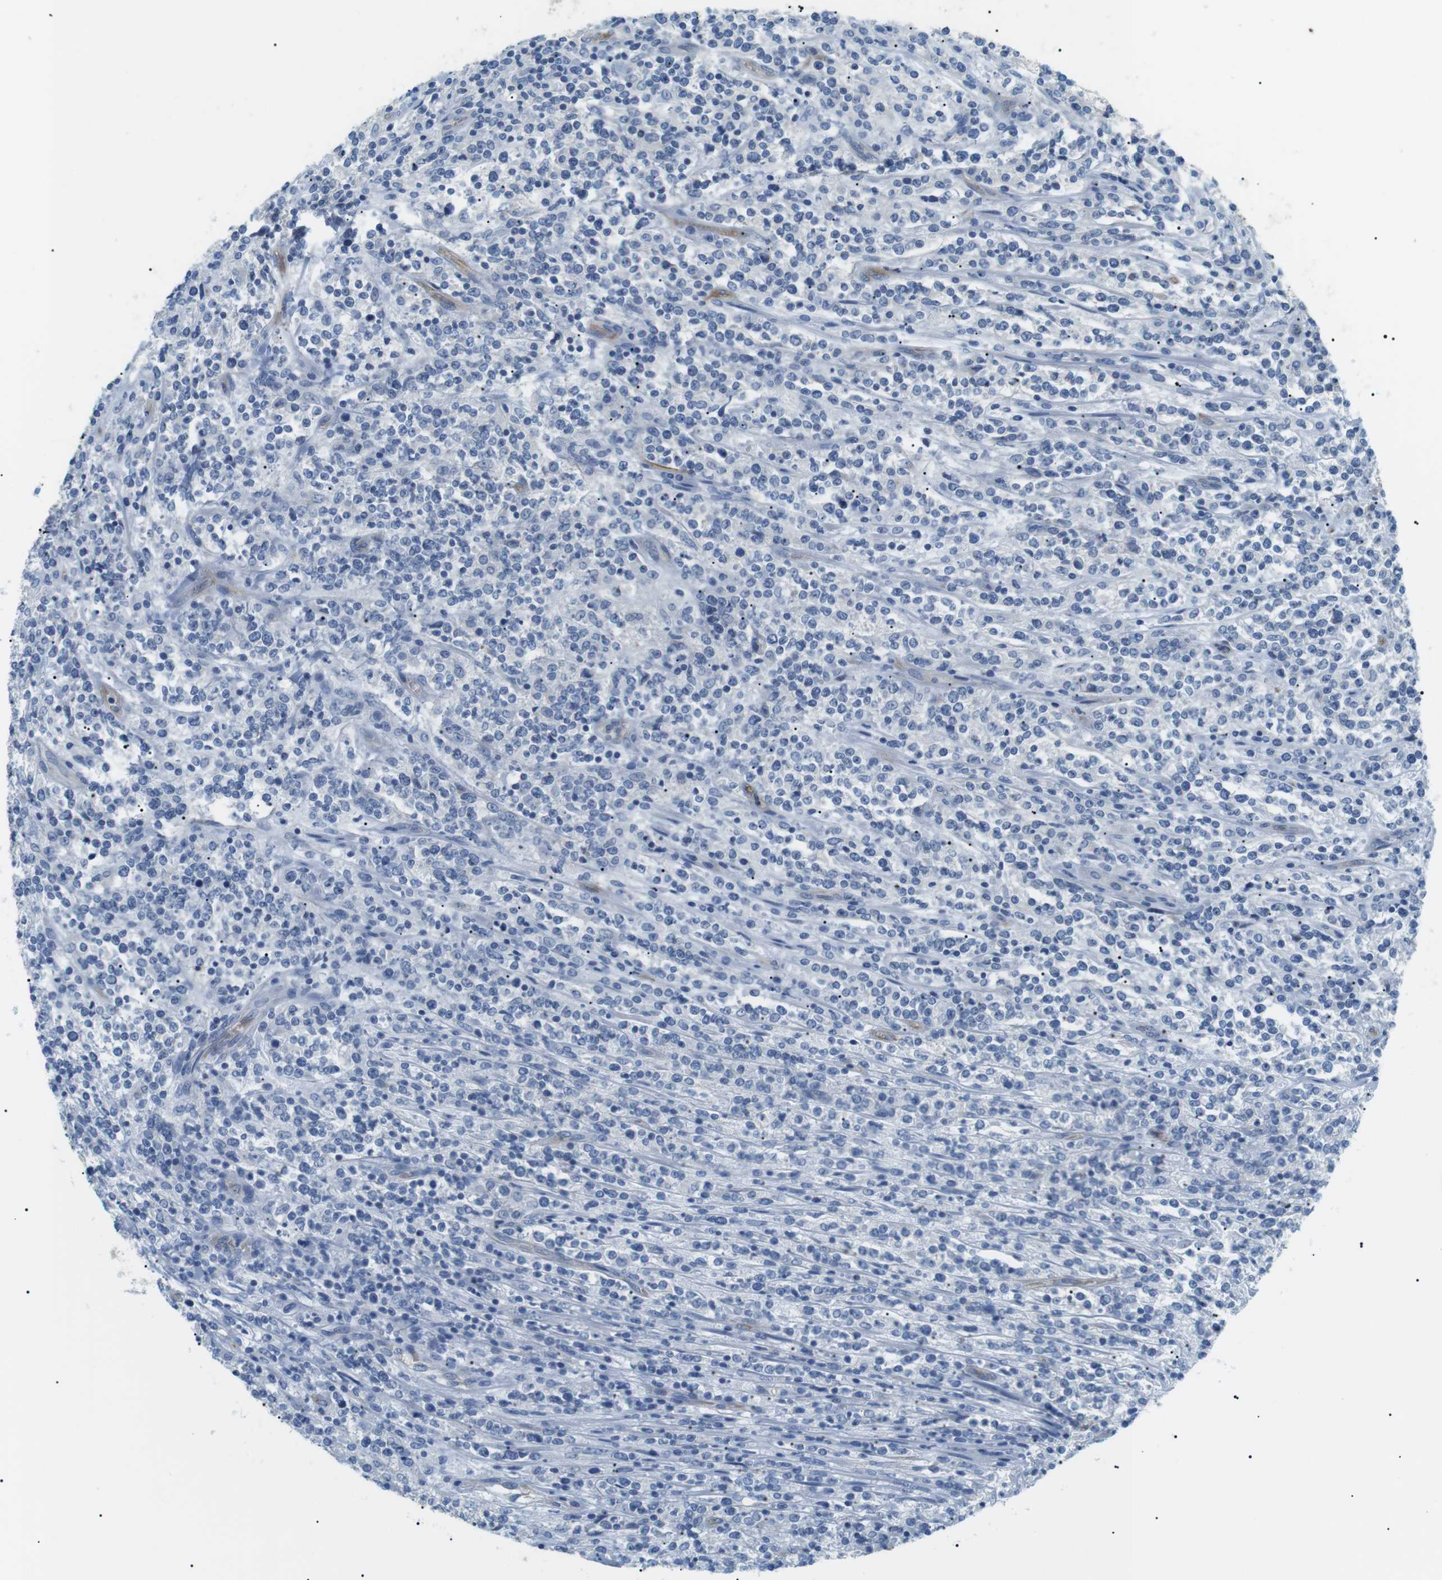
{"staining": {"intensity": "negative", "quantity": "none", "location": "none"}, "tissue": "lymphoma", "cell_type": "Tumor cells", "image_type": "cancer", "snomed": [{"axis": "morphology", "description": "Malignant lymphoma, non-Hodgkin's type, High grade"}, {"axis": "topography", "description": "Soft tissue"}], "caption": "Tumor cells are negative for brown protein staining in high-grade malignant lymphoma, non-Hodgkin's type. (DAB immunohistochemistry with hematoxylin counter stain).", "gene": "ADCY10", "patient": {"sex": "male", "age": 18}}